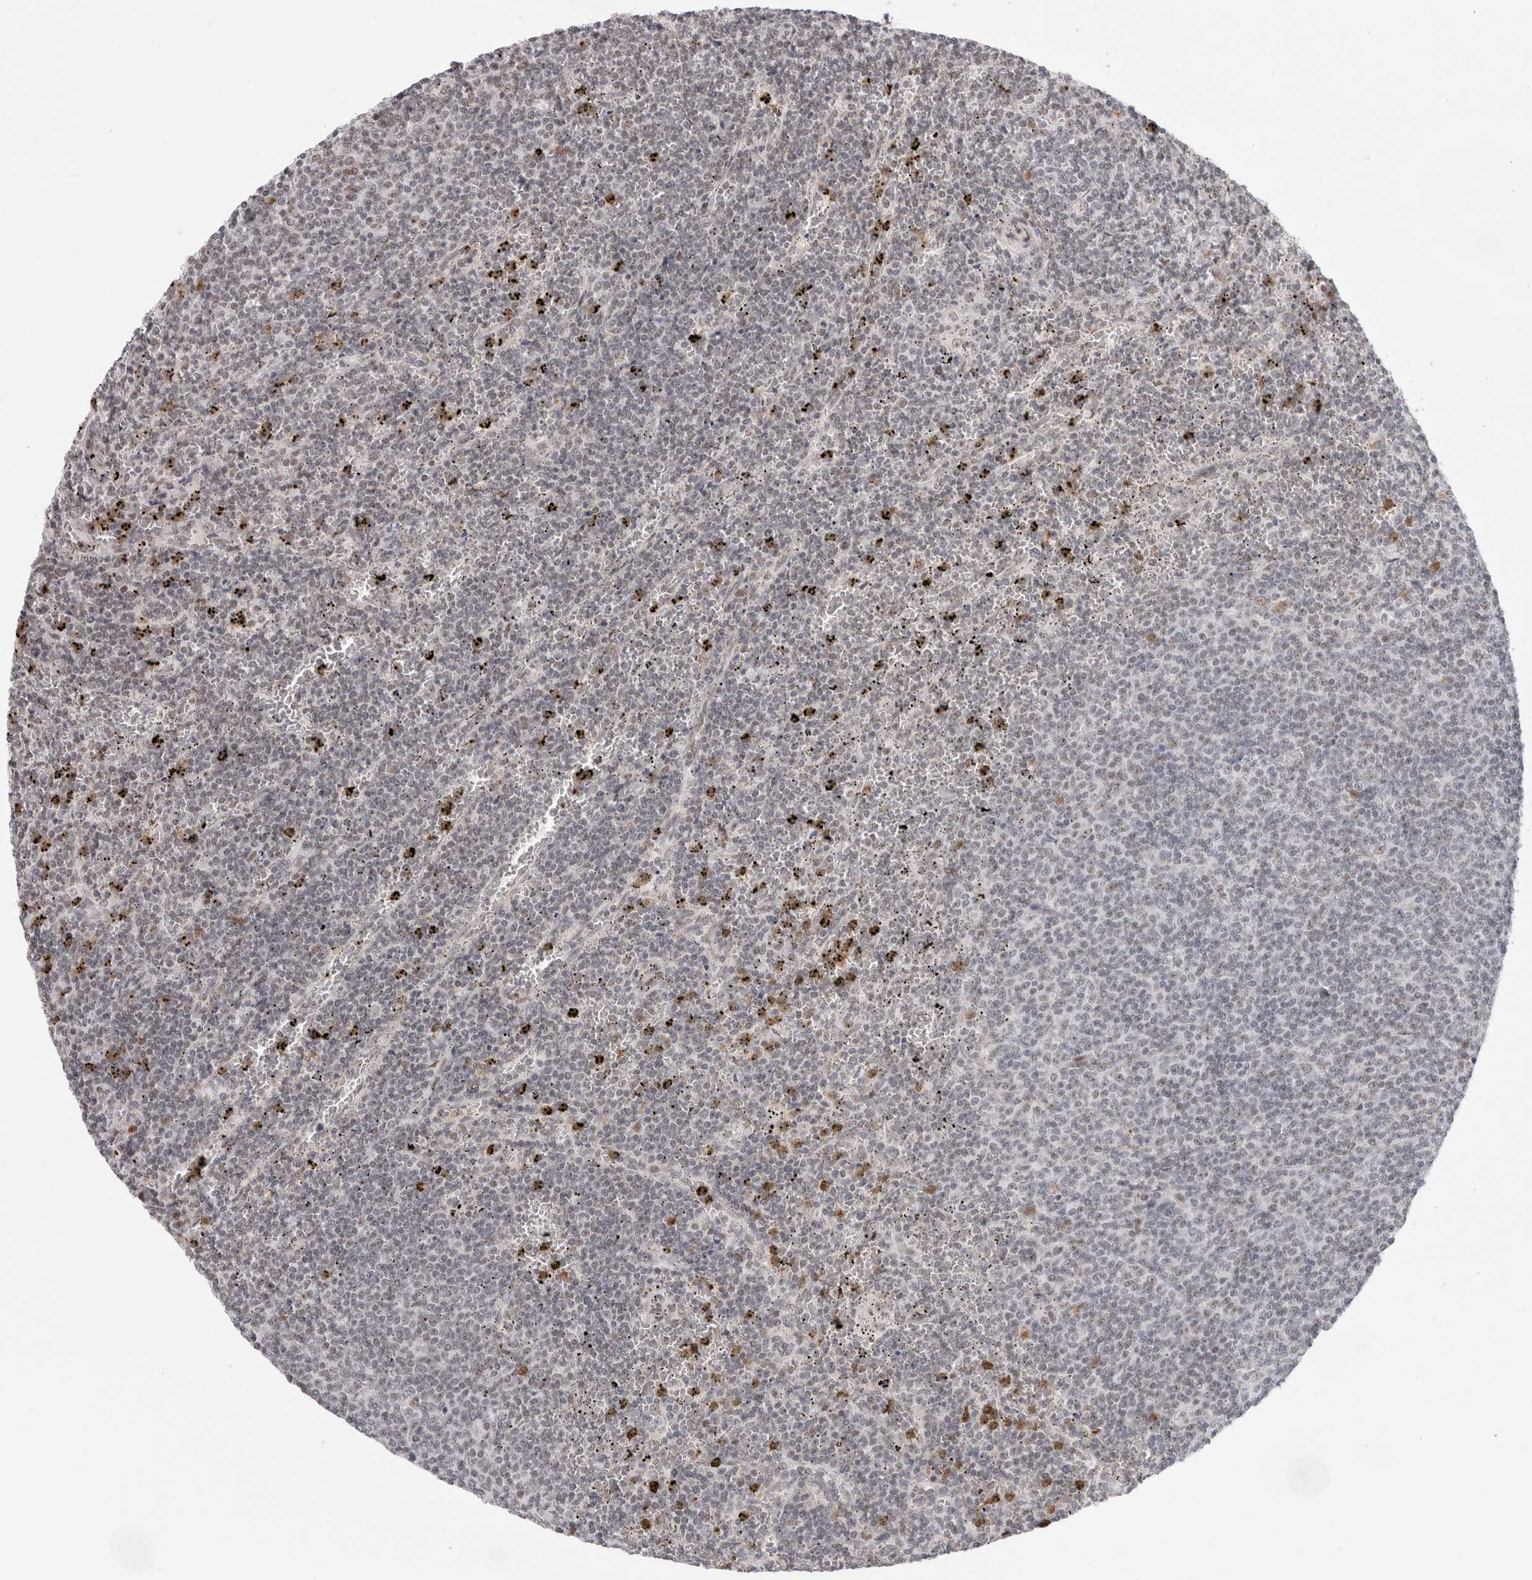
{"staining": {"intensity": "negative", "quantity": "none", "location": "none"}, "tissue": "lymphoma", "cell_type": "Tumor cells", "image_type": "cancer", "snomed": [{"axis": "morphology", "description": "Malignant lymphoma, non-Hodgkin's type, Low grade"}, {"axis": "topography", "description": "Spleen"}], "caption": "Tumor cells are negative for brown protein staining in lymphoma.", "gene": "SENP6", "patient": {"sex": "female", "age": 50}}